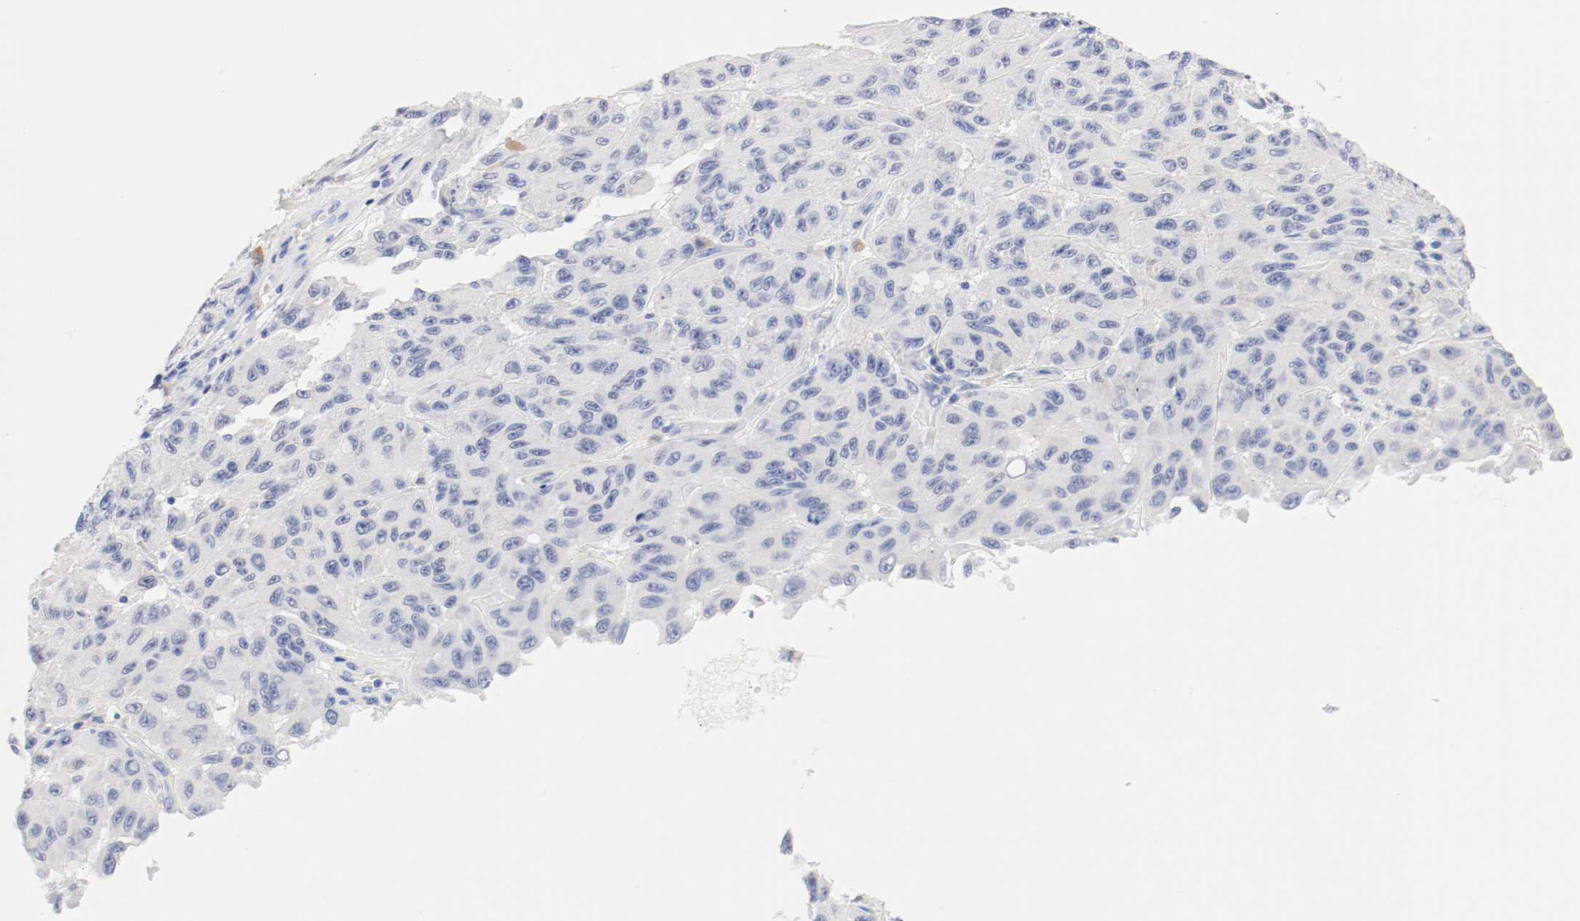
{"staining": {"intensity": "negative", "quantity": "none", "location": "none"}, "tissue": "melanoma", "cell_type": "Tumor cells", "image_type": "cancer", "snomed": [{"axis": "morphology", "description": "Malignant melanoma, NOS"}, {"axis": "topography", "description": "Skin"}], "caption": "High magnification brightfield microscopy of melanoma stained with DAB (brown) and counterstained with hematoxylin (blue): tumor cells show no significant expression. (Immunohistochemistry (ihc), brightfield microscopy, high magnification).", "gene": "HOMER1", "patient": {"sex": "male", "age": 30}}